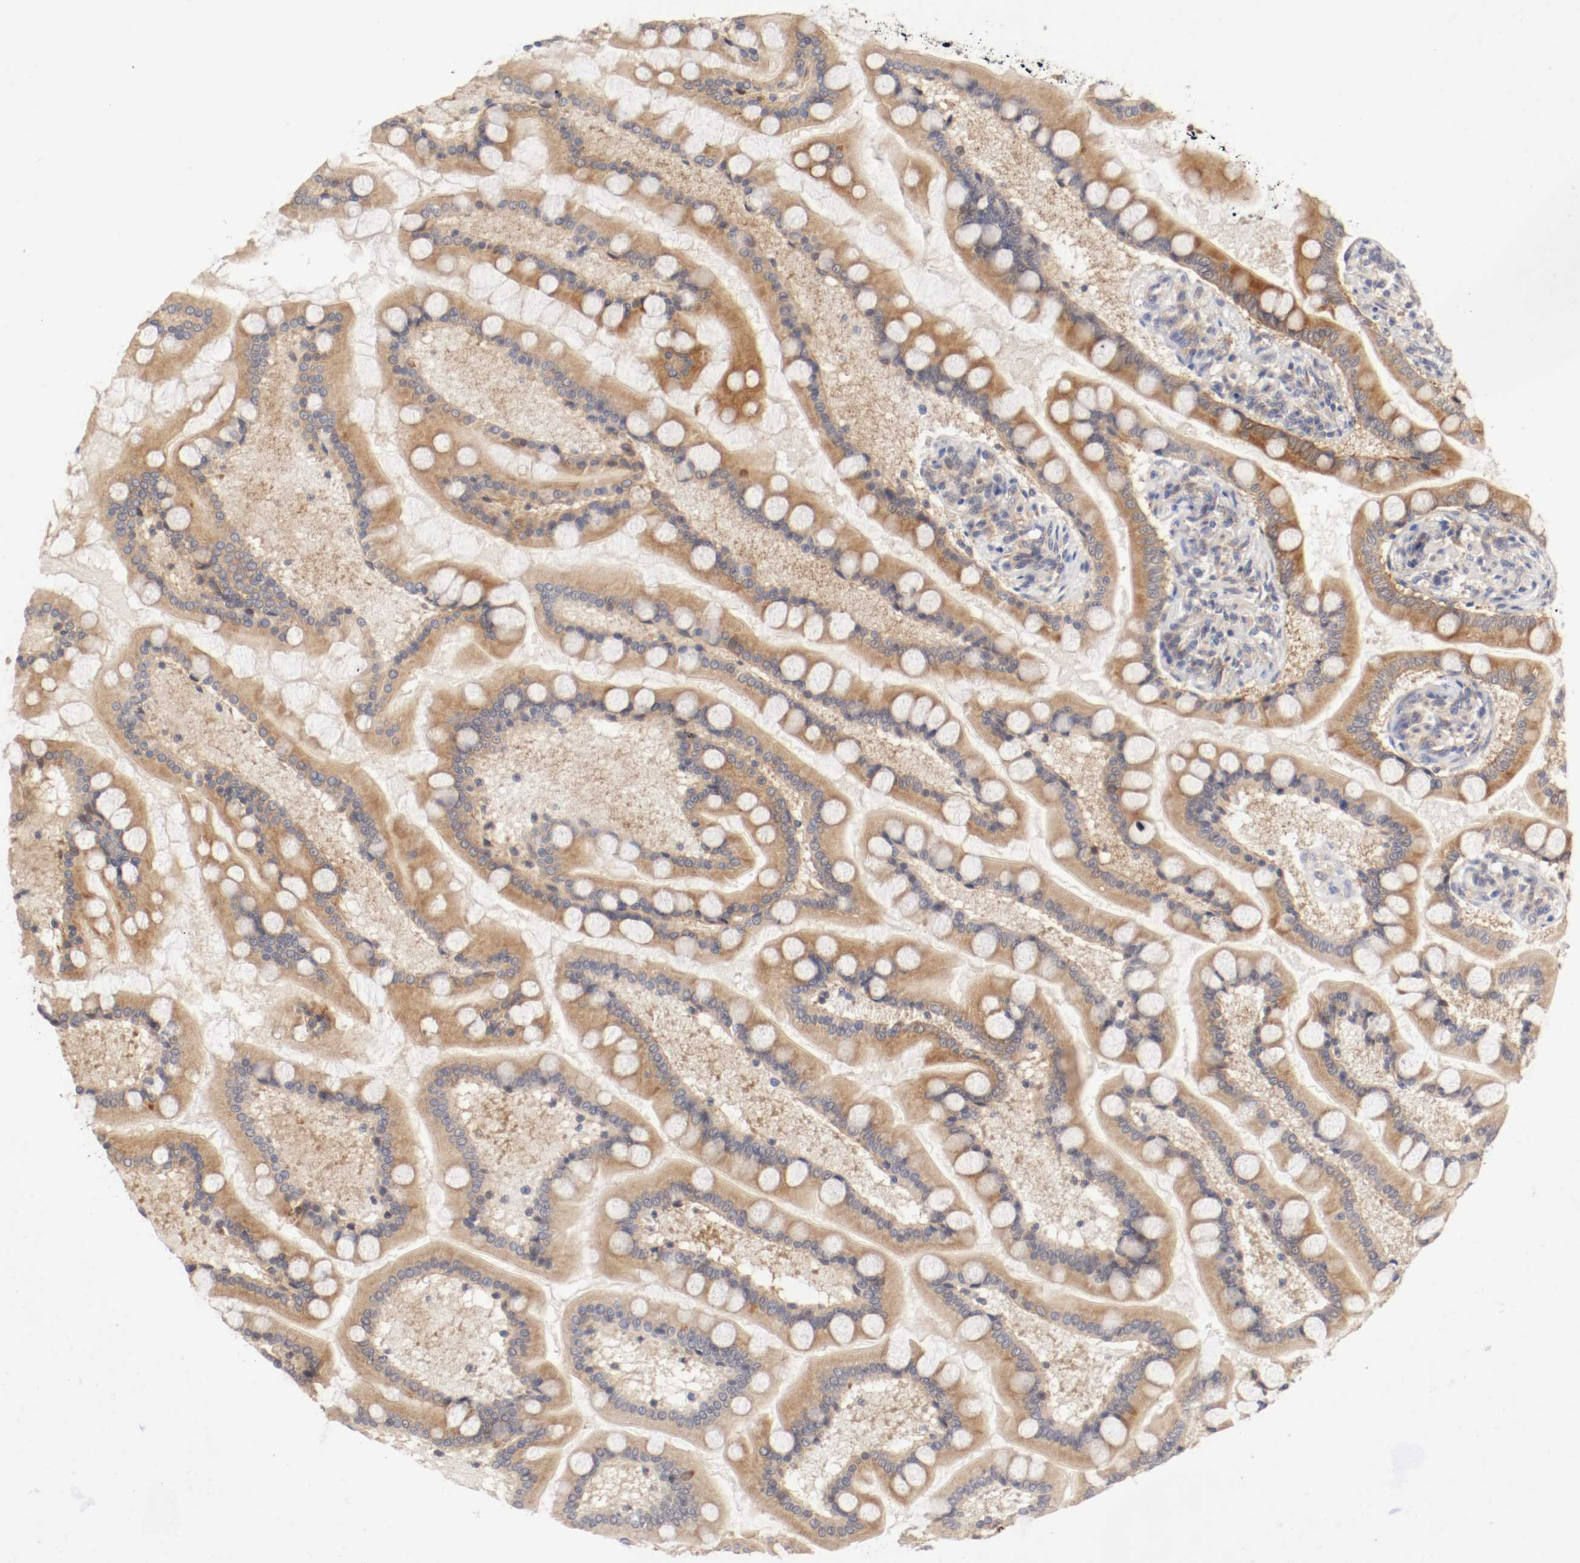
{"staining": {"intensity": "moderate", "quantity": ">75%", "location": "cytoplasmic/membranous"}, "tissue": "small intestine", "cell_type": "Glandular cells", "image_type": "normal", "snomed": [{"axis": "morphology", "description": "Normal tissue, NOS"}, {"axis": "topography", "description": "Small intestine"}], "caption": "Protein positivity by immunohistochemistry displays moderate cytoplasmic/membranous positivity in approximately >75% of glandular cells in benign small intestine.", "gene": "FKBP3", "patient": {"sex": "male", "age": 41}}